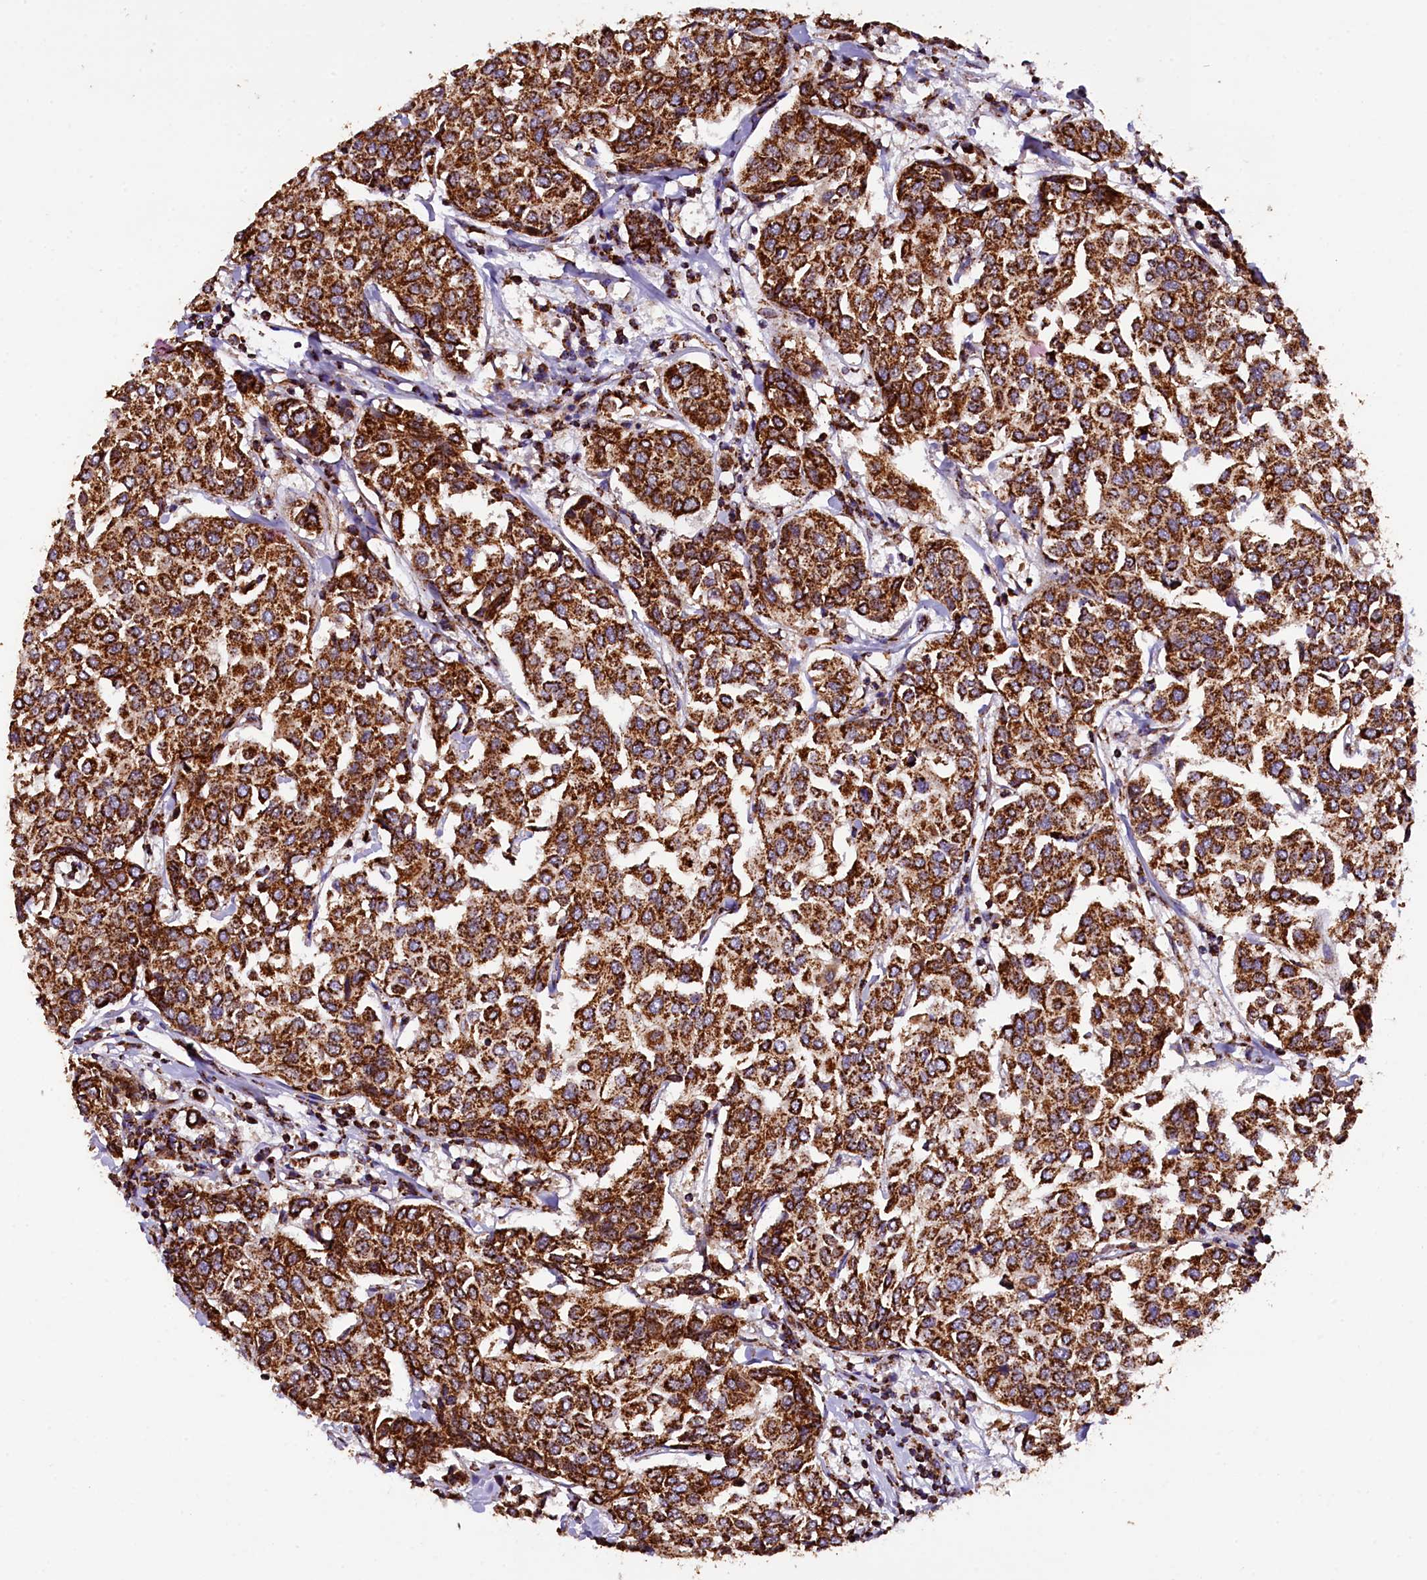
{"staining": {"intensity": "strong", "quantity": ">75%", "location": "cytoplasmic/membranous"}, "tissue": "breast cancer", "cell_type": "Tumor cells", "image_type": "cancer", "snomed": [{"axis": "morphology", "description": "Duct carcinoma"}, {"axis": "topography", "description": "Breast"}], "caption": "IHC of human intraductal carcinoma (breast) demonstrates high levels of strong cytoplasmic/membranous staining in about >75% of tumor cells.", "gene": "KLC2", "patient": {"sex": "female", "age": 55}}